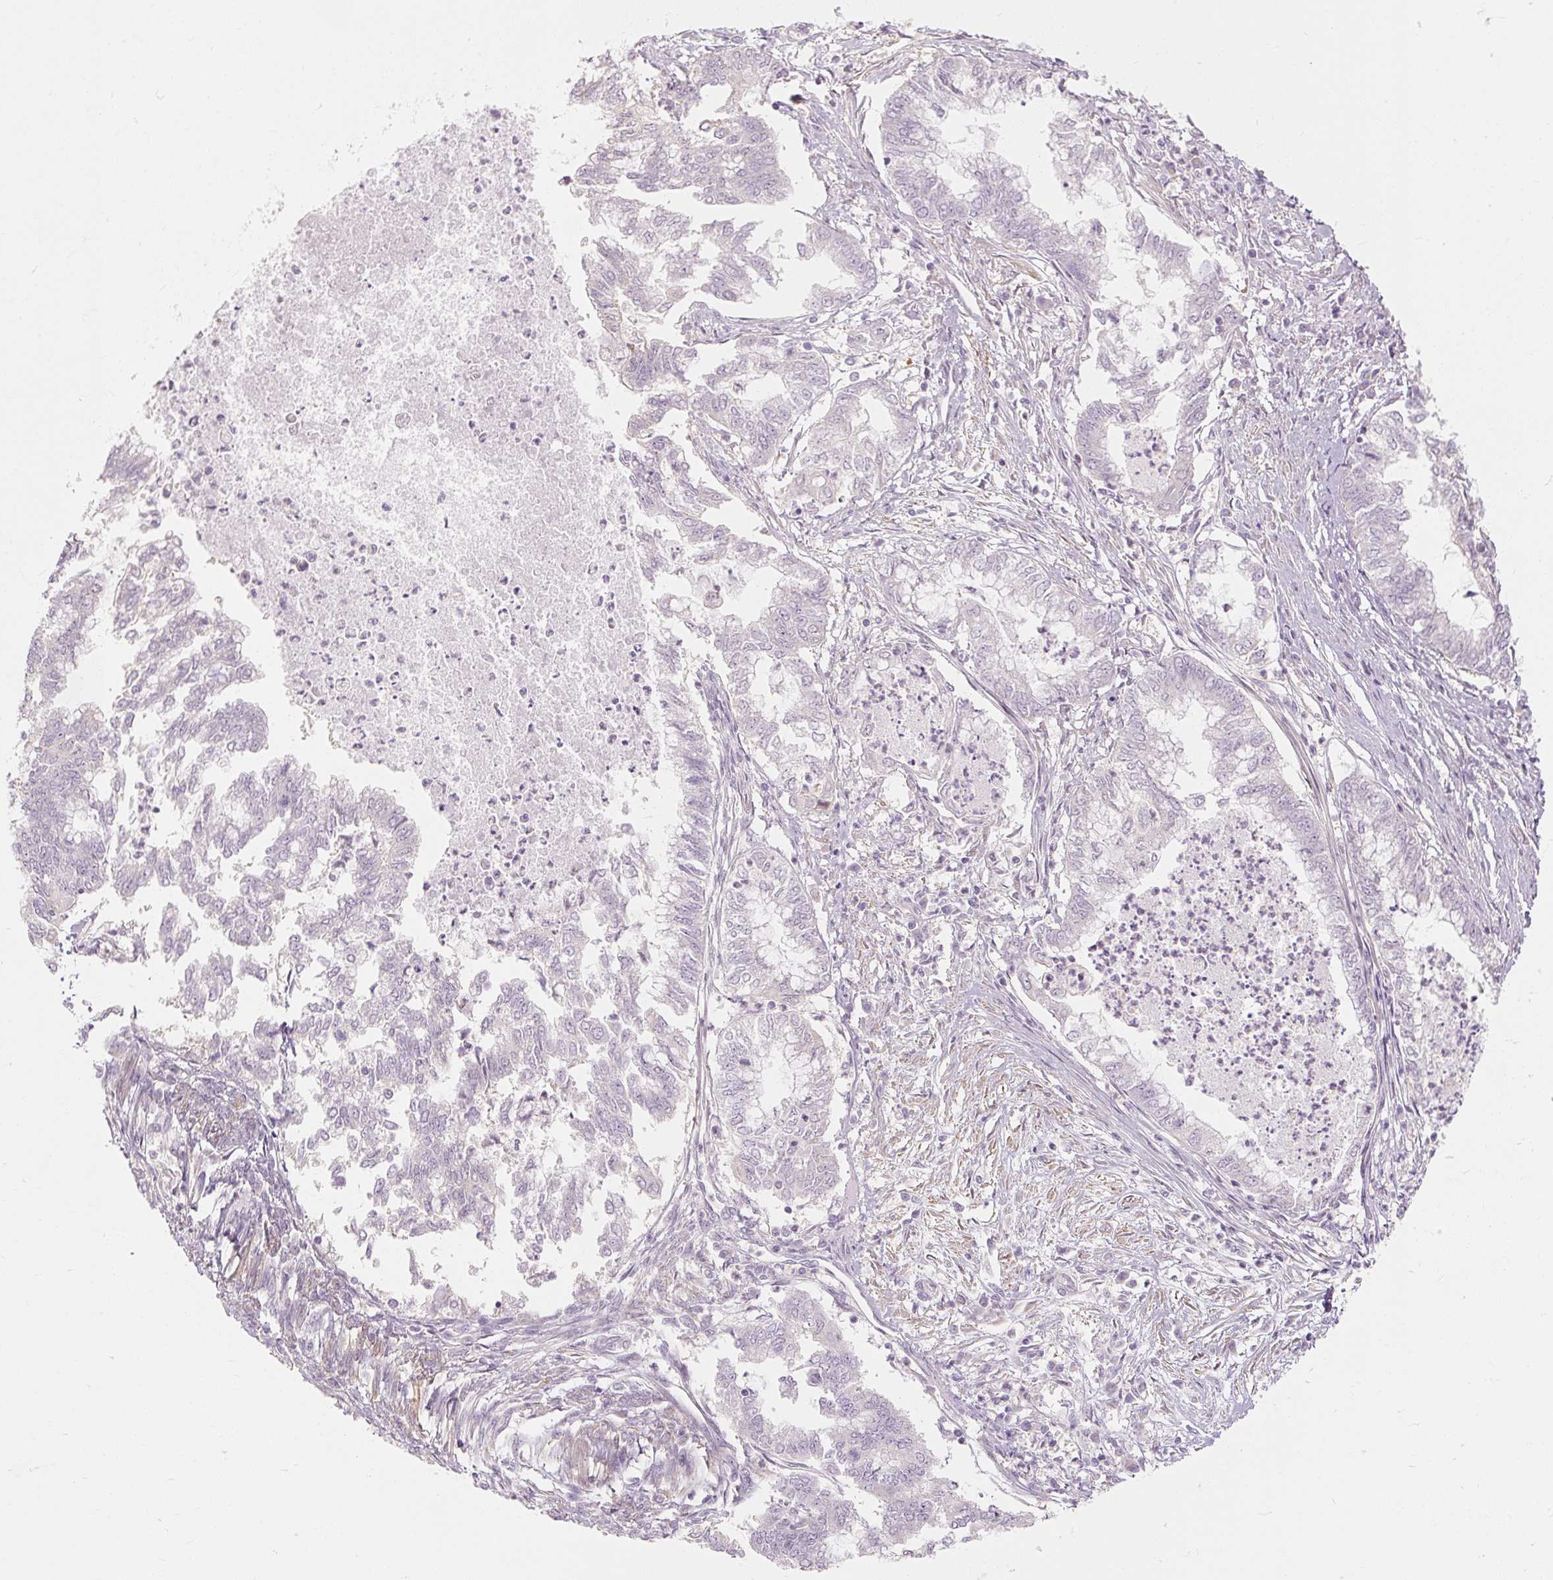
{"staining": {"intensity": "negative", "quantity": "none", "location": "none"}, "tissue": "endometrial cancer", "cell_type": "Tumor cells", "image_type": "cancer", "snomed": [{"axis": "morphology", "description": "Adenocarcinoma, NOS"}, {"axis": "topography", "description": "Endometrium"}], "caption": "IHC micrograph of neoplastic tissue: endometrial adenocarcinoma stained with DAB (3,3'-diaminobenzidine) reveals no significant protein staining in tumor cells. (Stains: DAB immunohistochemistry (IHC) with hematoxylin counter stain, Microscopy: brightfield microscopy at high magnification).", "gene": "CAPN3", "patient": {"sex": "female", "age": 79}}